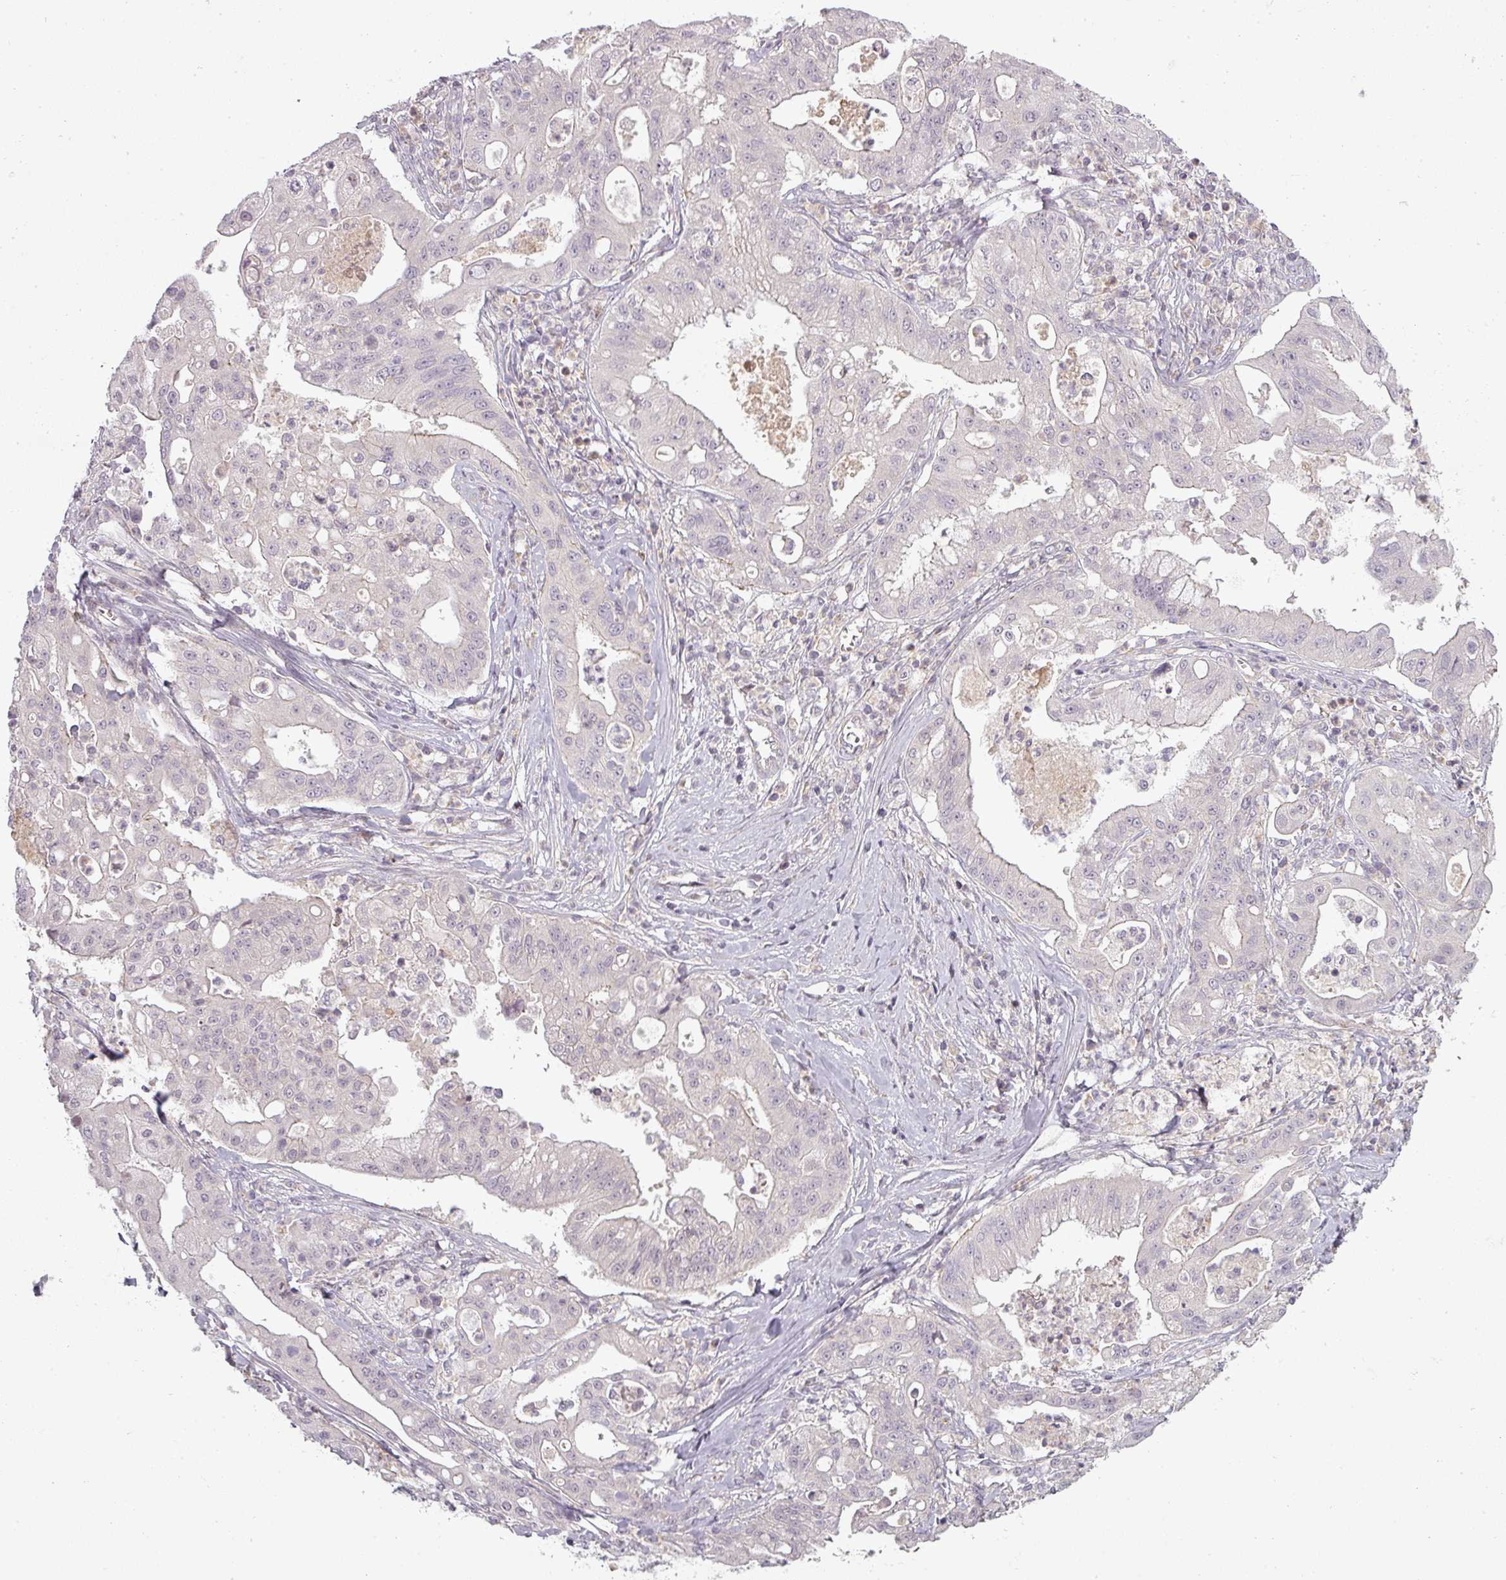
{"staining": {"intensity": "negative", "quantity": "none", "location": "none"}, "tissue": "ovarian cancer", "cell_type": "Tumor cells", "image_type": "cancer", "snomed": [{"axis": "morphology", "description": "Cystadenocarcinoma, mucinous, NOS"}, {"axis": "topography", "description": "Ovary"}], "caption": "Tumor cells show no significant positivity in mucinous cystadenocarcinoma (ovarian). (Brightfield microscopy of DAB (3,3'-diaminobenzidine) IHC at high magnification).", "gene": "SLC16A9", "patient": {"sex": "female", "age": 70}}